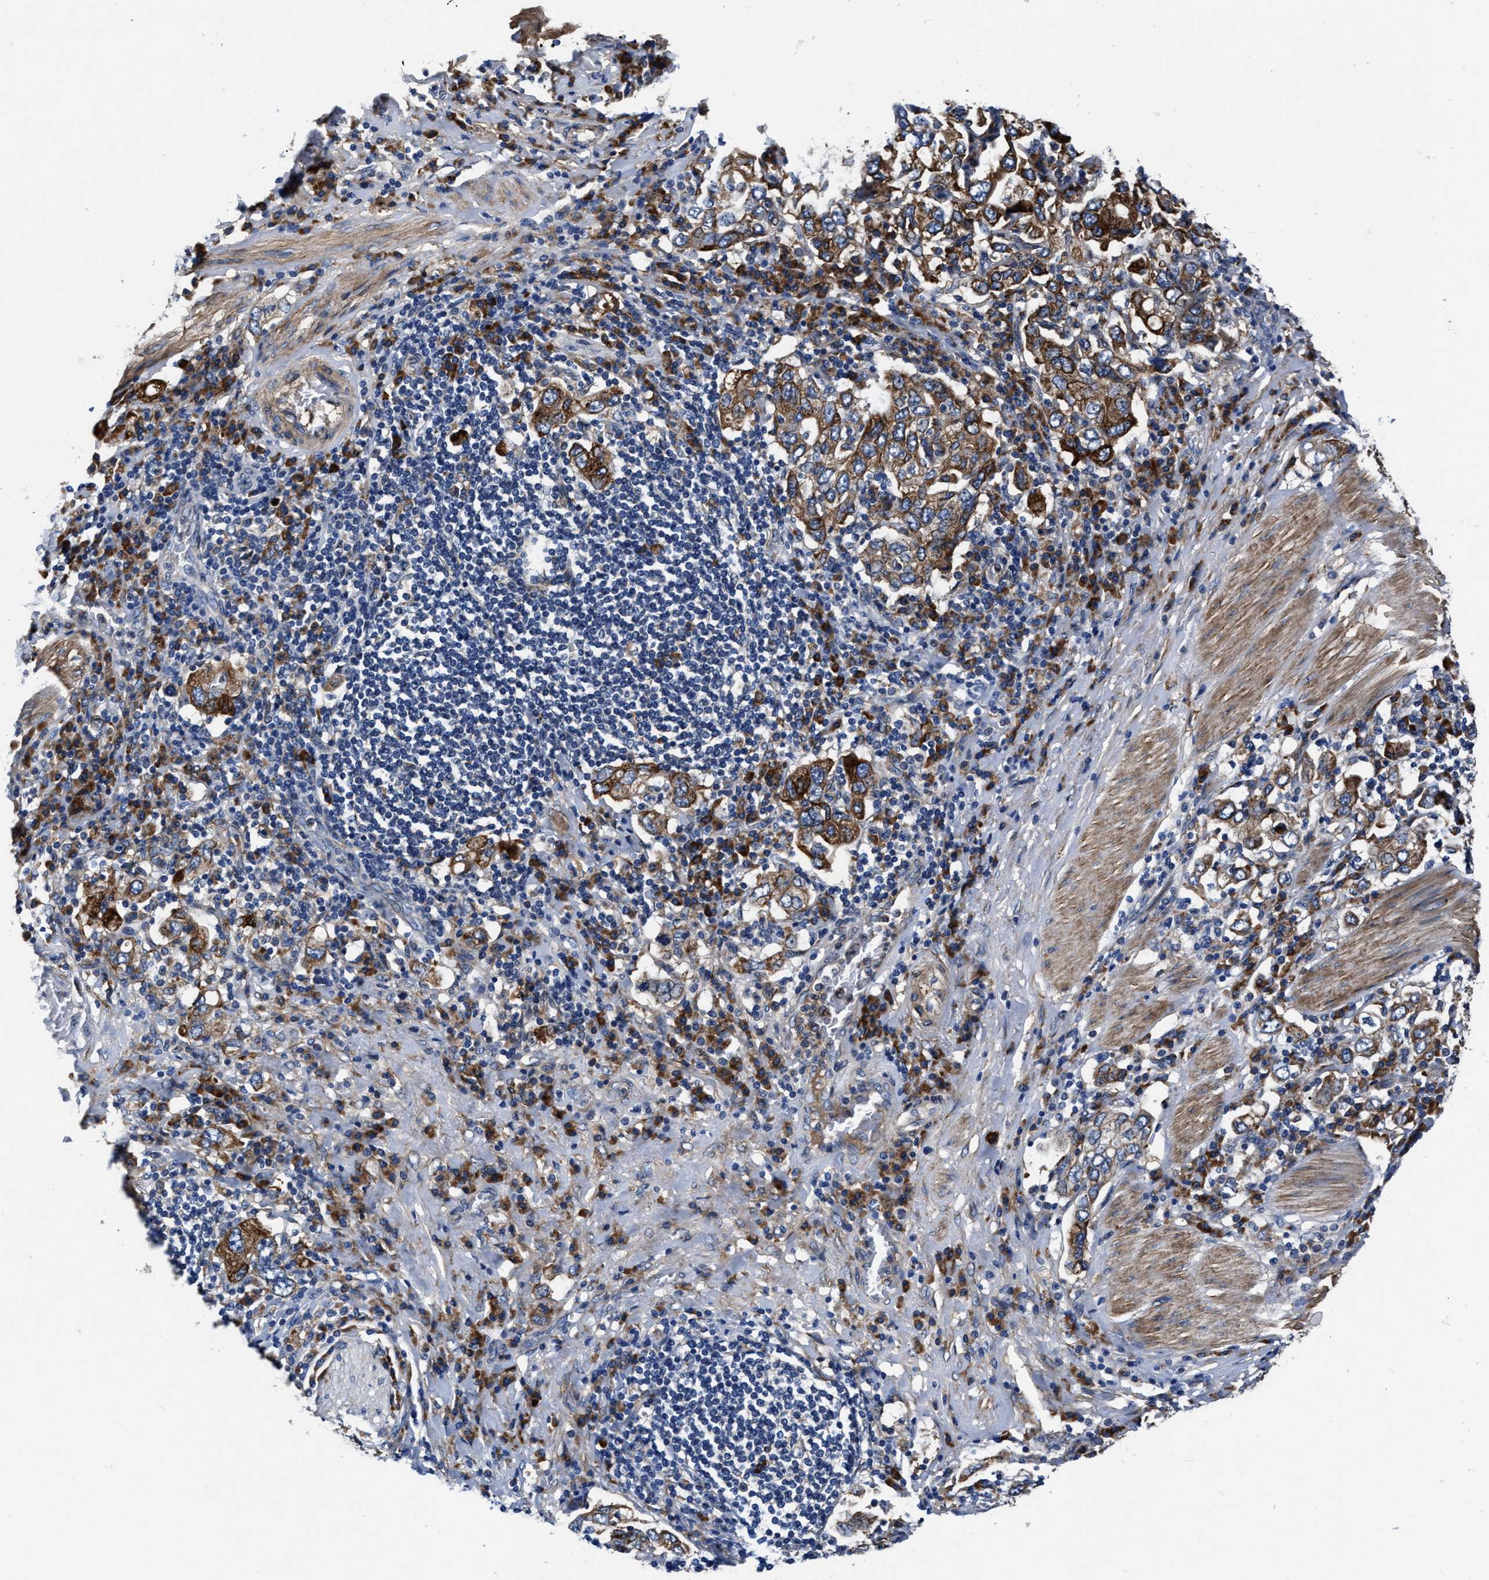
{"staining": {"intensity": "moderate", "quantity": ">75%", "location": "cytoplasmic/membranous"}, "tissue": "stomach cancer", "cell_type": "Tumor cells", "image_type": "cancer", "snomed": [{"axis": "morphology", "description": "Adenocarcinoma, NOS"}, {"axis": "topography", "description": "Stomach, upper"}], "caption": "This image displays adenocarcinoma (stomach) stained with immunohistochemistry (IHC) to label a protein in brown. The cytoplasmic/membranous of tumor cells show moderate positivity for the protein. Nuclei are counter-stained blue.", "gene": "SLC12A2", "patient": {"sex": "male", "age": 62}}